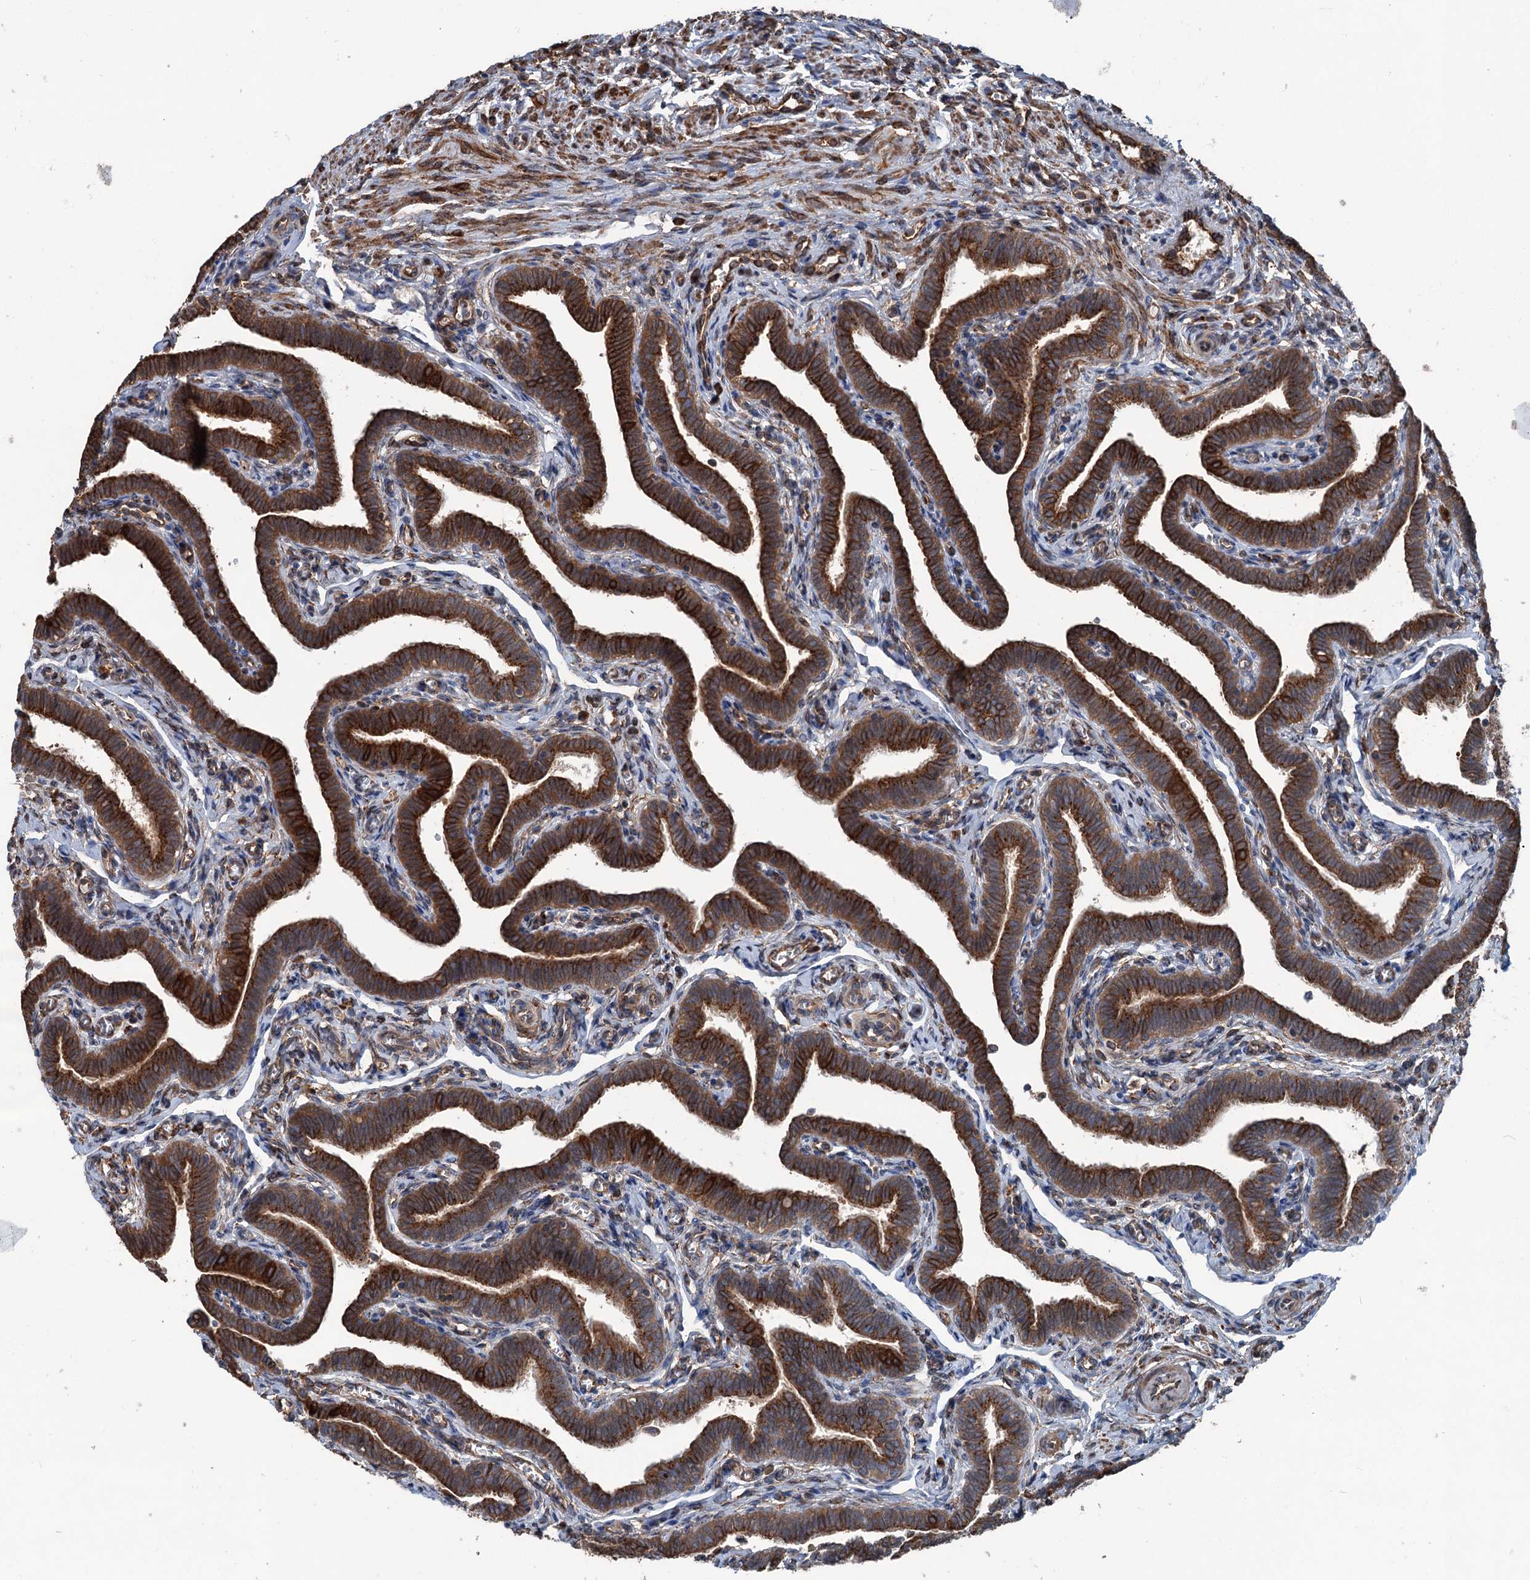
{"staining": {"intensity": "strong", "quantity": ">75%", "location": "cytoplasmic/membranous"}, "tissue": "fallopian tube", "cell_type": "Glandular cells", "image_type": "normal", "snomed": [{"axis": "morphology", "description": "Normal tissue, NOS"}, {"axis": "topography", "description": "Fallopian tube"}], "caption": "Human fallopian tube stained with a brown dye demonstrates strong cytoplasmic/membranous positive expression in approximately >75% of glandular cells.", "gene": "CALCOCO1", "patient": {"sex": "female", "age": 36}}